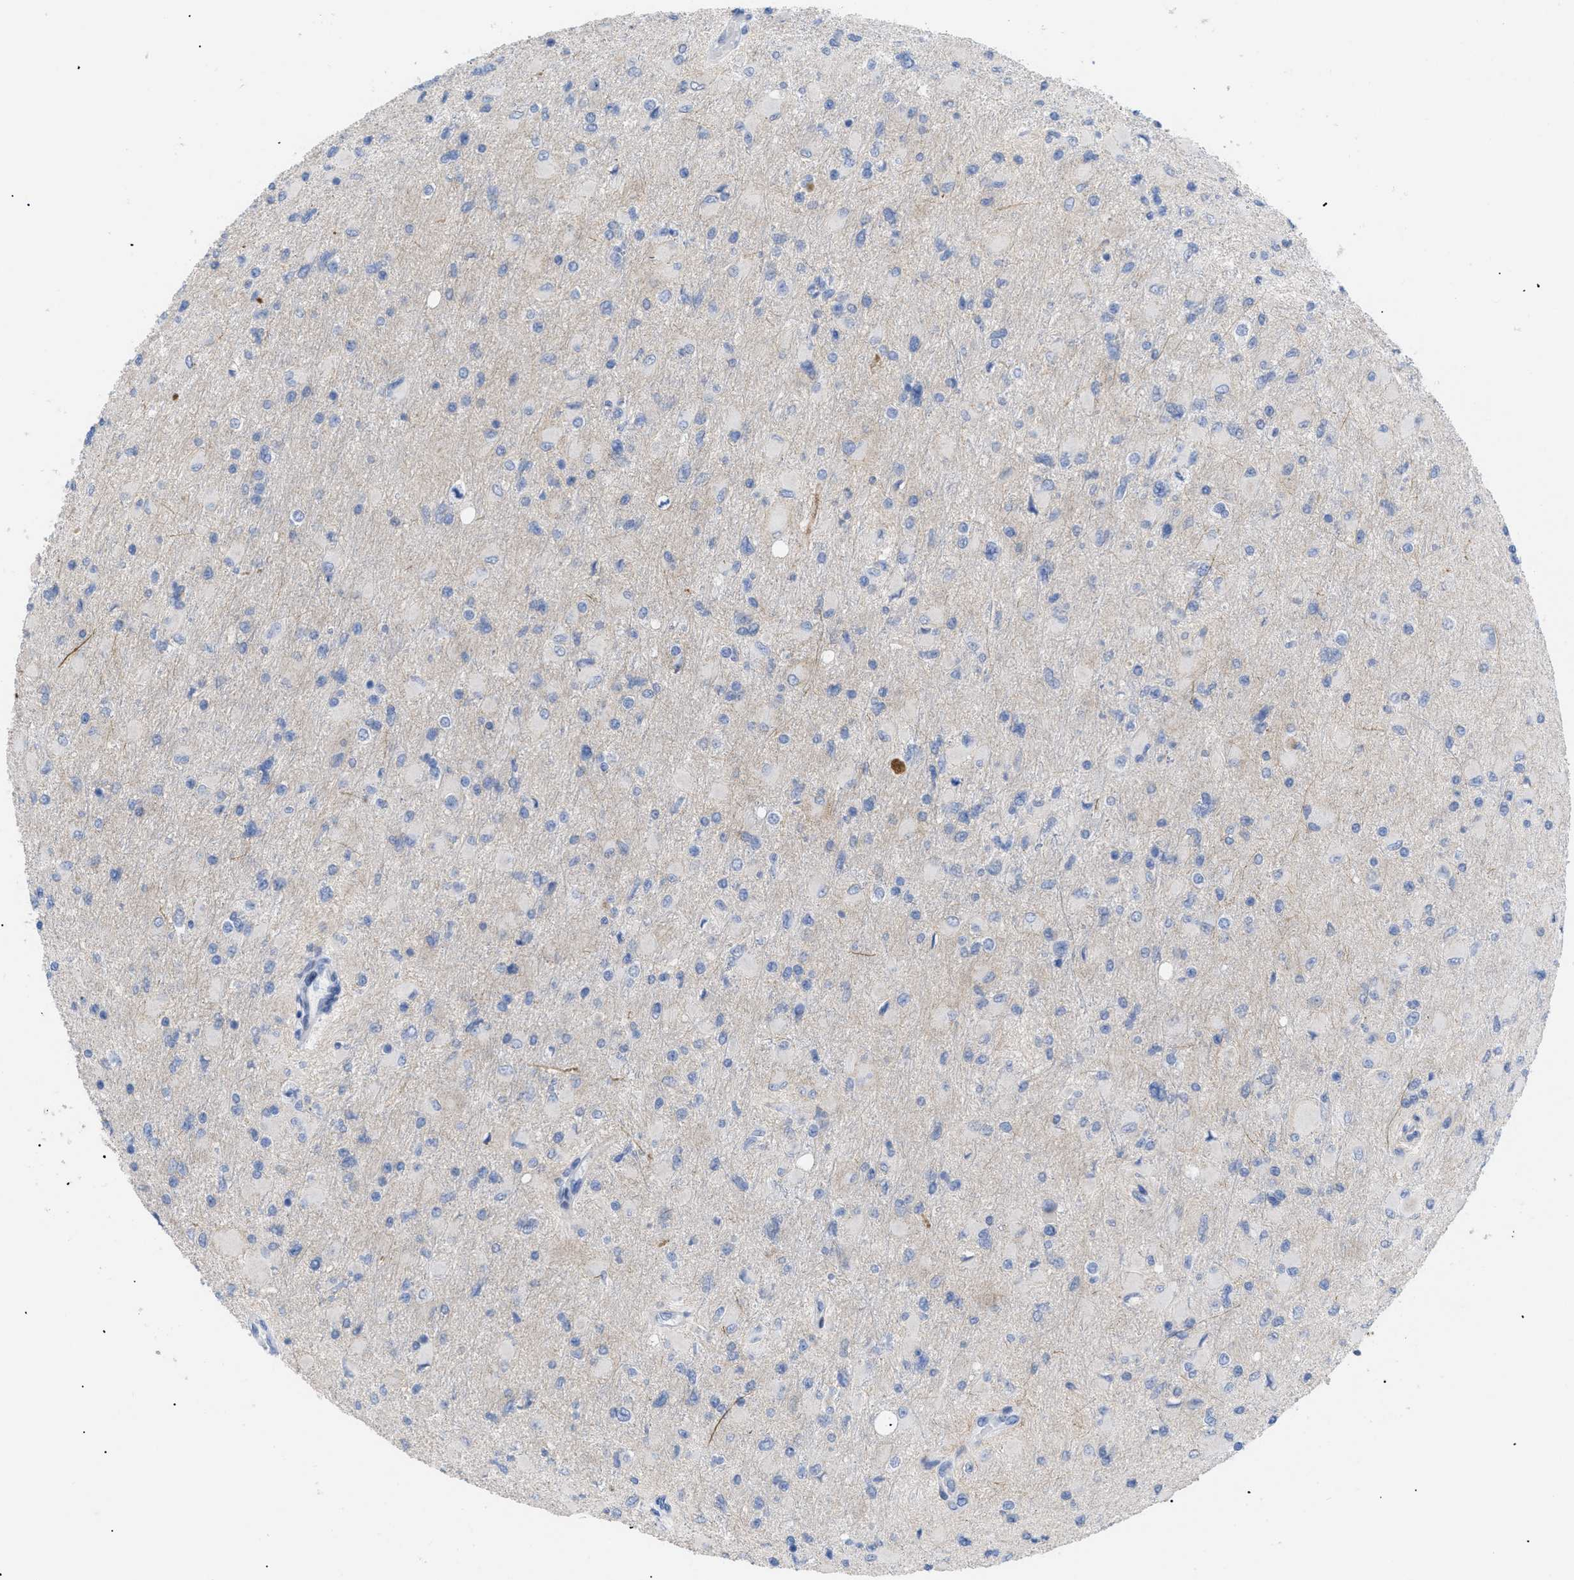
{"staining": {"intensity": "negative", "quantity": "none", "location": "none"}, "tissue": "glioma", "cell_type": "Tumor cells", "image_type": "cancer", "snomed": [{"axis": "morphology", "description": "Glioma, malignant, High grade"}, {"axis": "topography", "description": "Cerebral cortex"}], "caption": "There is no significant expression in tumor cells of malignant glioma (high-grade).", "gene": "CAV3", "patient": {"sex": "female", "age": 36}}